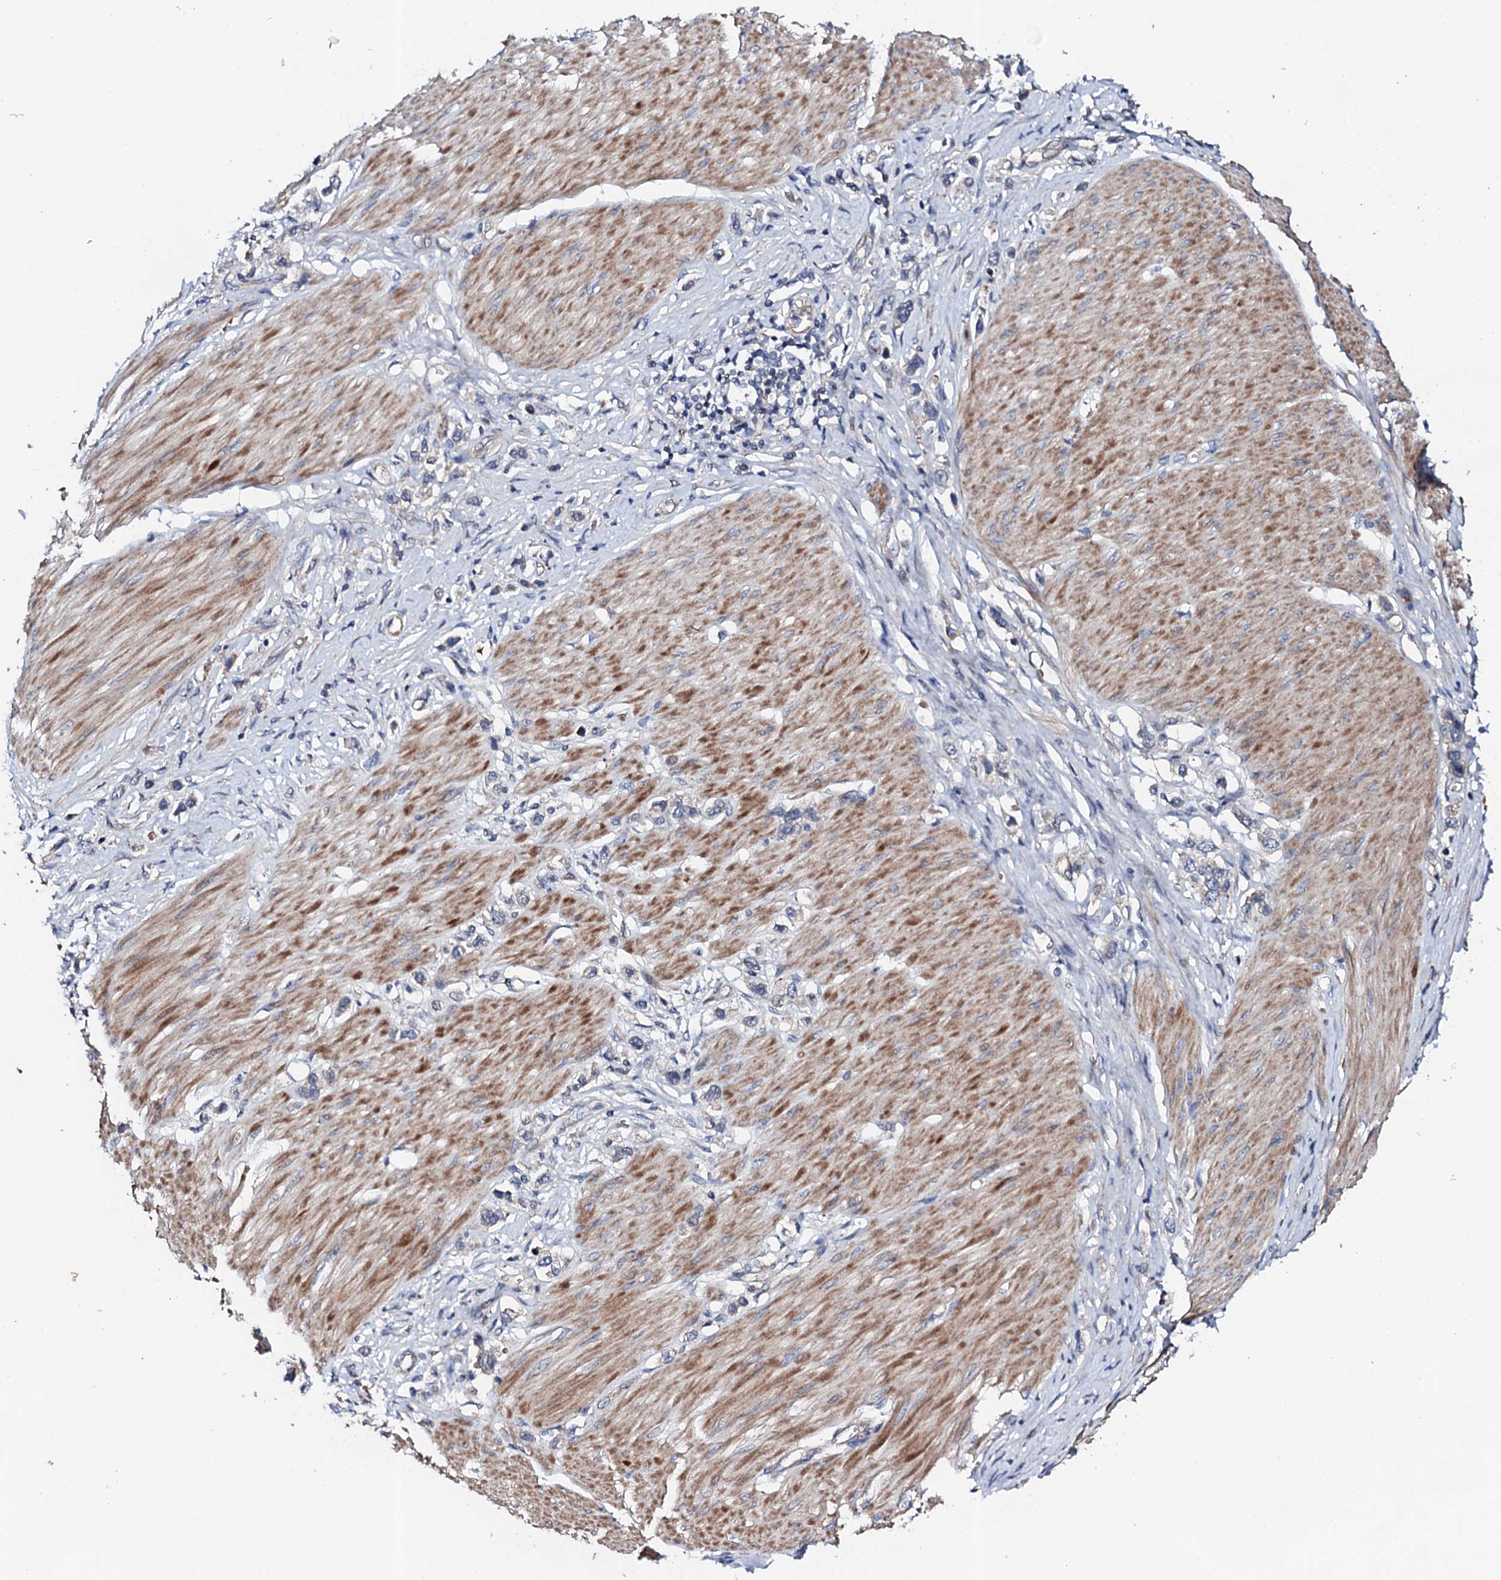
{"staining": {"intensity": "negative", "quantity": "none", "location": "none"}, "tissue": "stomach cancer", "cell_type": "Tumor cells", "image_type": "cancer", "snomed": [{"axis": "morphology", "description": "Normal tissue, NOS"}, {"axis": "morphology", "description": "Adenocarcinoma, NOS"}, {"axis": "topography", "description": "Stomach, upper"}, {"axis": "topography", "description": "Stomach"}], "caption": "An immunohistochemistry (IHC) photomicrograph of adenocarcinoma (stomach) is shown. There is no staining in tumor cells of adenocarcinoma (stomach). (Brightfield microscopy of DAB (3,3'-diaminobenzidine) immunohistochemistry (IHC) at high magnification).", "gene": "CIAO2A", "patient": {"sex": "female", "age": 65}}